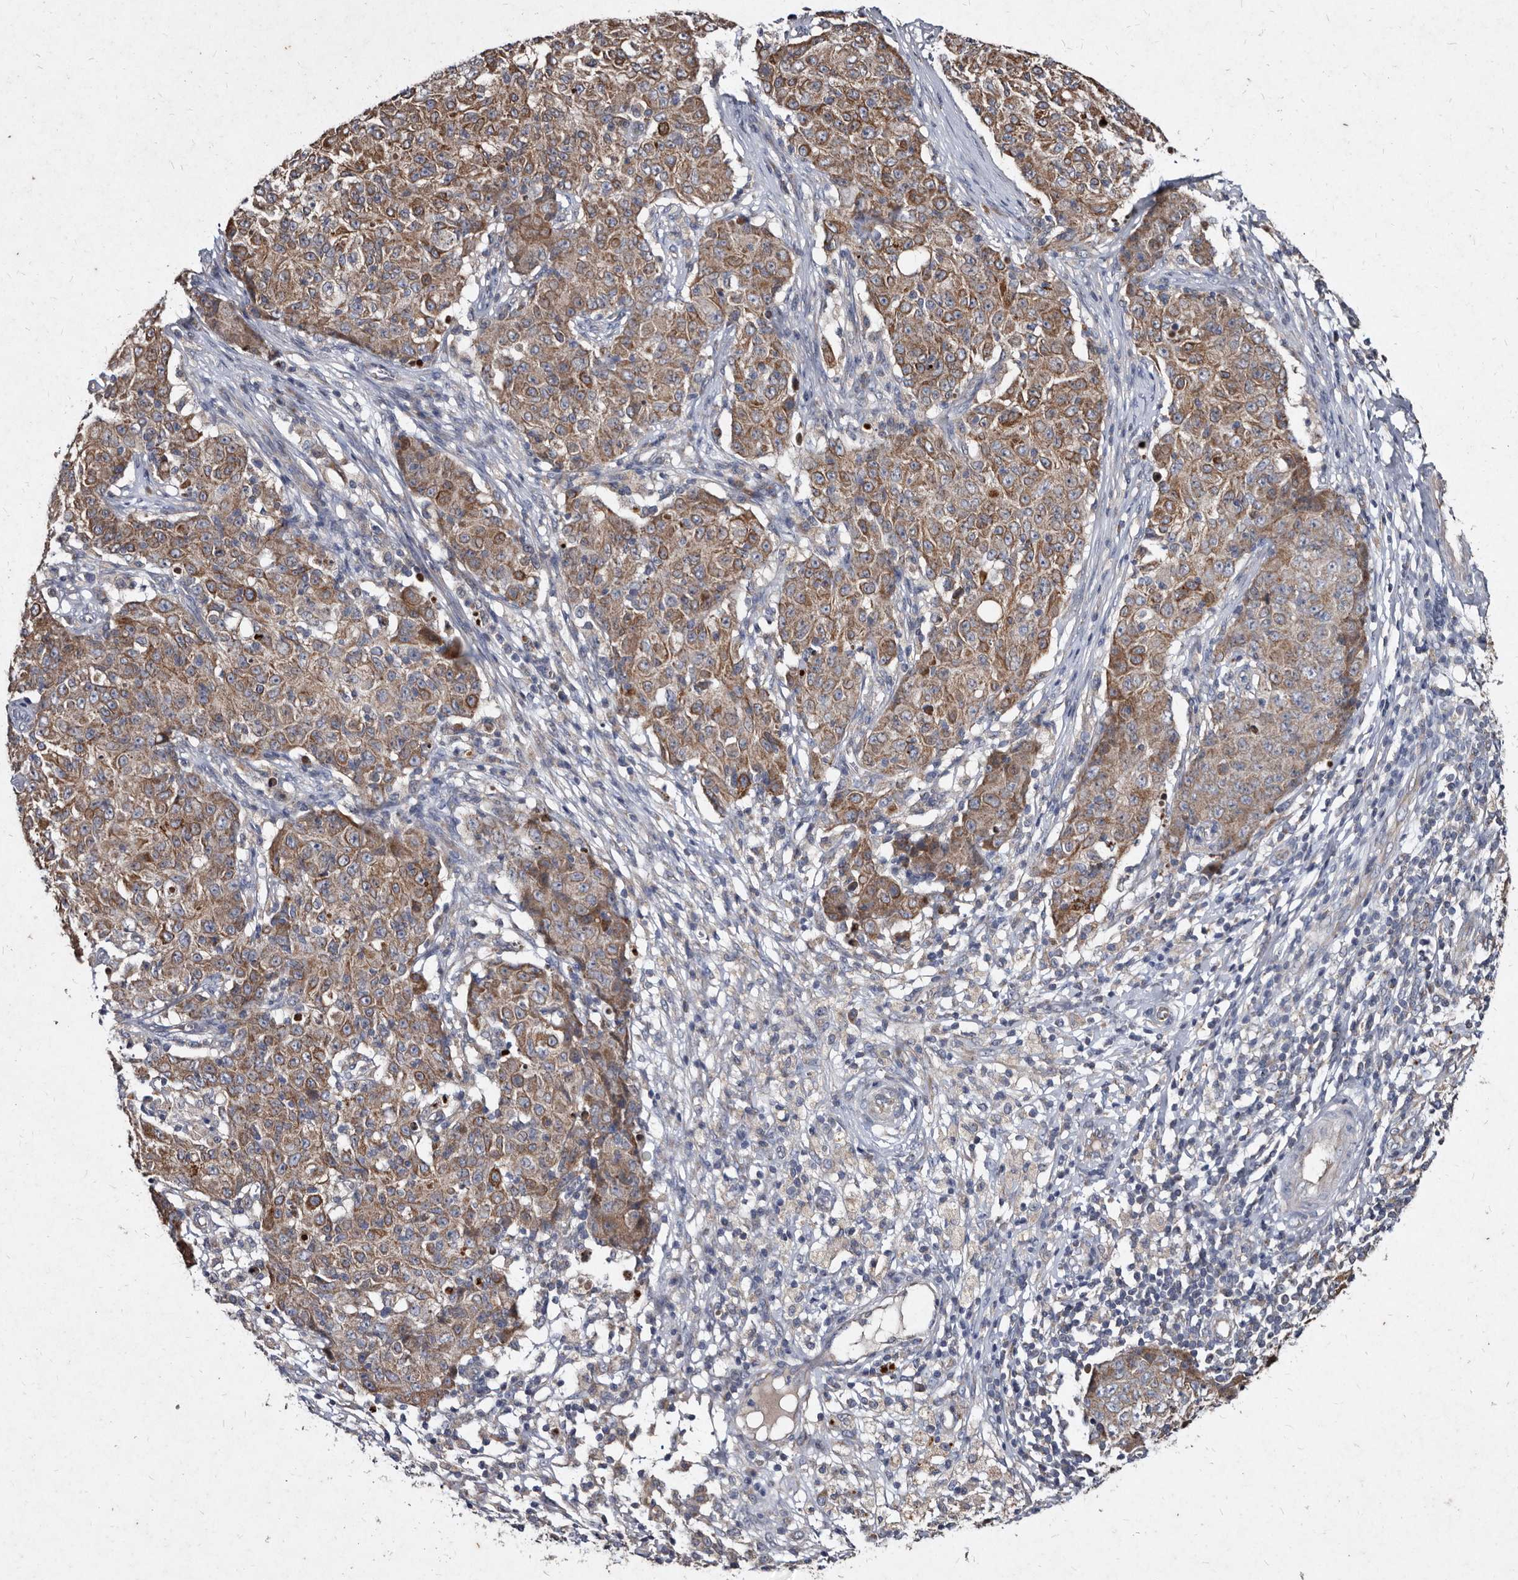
{"staining": {"intensity": "moderate", "quantity": ">75%", "location": "cytoplasmic/membranous"}, "tissue": "ovarian cancer", "cell_type": "Tumor cells", "image_type": "cancer", "snomed": [{"axis": "morphology", "description": "Carcinoma, endometroid"}, {"axis": "topography", "description": "Ovary"}], "caption": "A high-resolution micrograph shows immunohistochemistry (IHC) staining of ovarian endometroid carcinoma, which displays moderate cytoplasmic/membranous positivity in about >75% of tumor cells.", "gene": "YPEL3", "patient": {"sex": "female", "age": 42}}